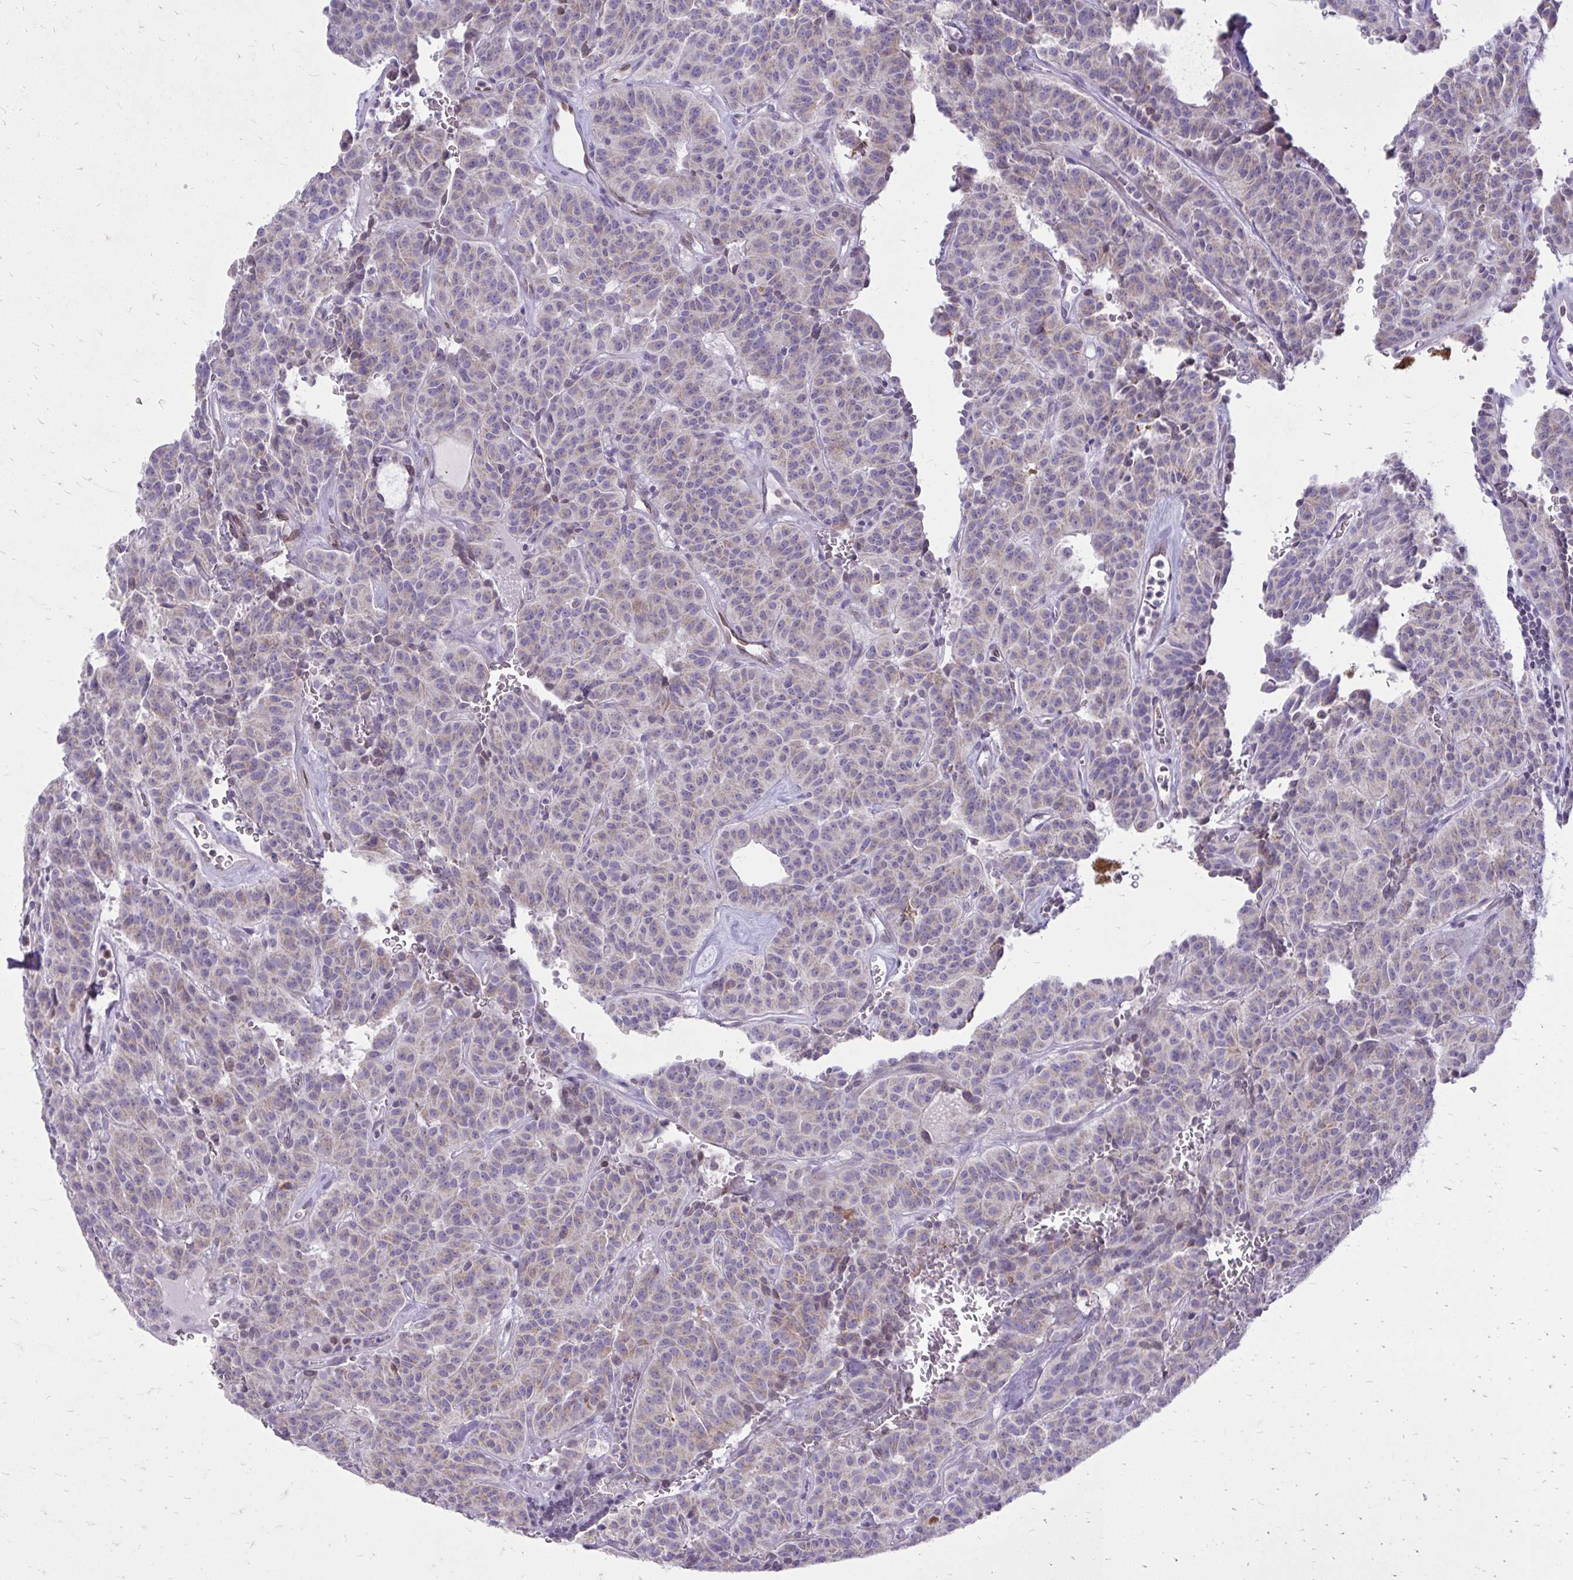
{"staining": {"intensity": "weak", "quantity": "25%-75%", "location": "cytoplasmic/membranous"}, "tissue": "carcinoid", "cell_type": "Tumor cells", "image_type": "cancer", "snomed": [{"axis": "morphology", "description": "Carcinoid, malignant, NOS"}, {"axis": "topography", "description": "Lung"}], "caption": "Immunohistochemical staining of carcinoid reveals weak cytoplasmic/membranous protein expression in approximately 25%-75% of tumor cells.", "gene": "RPS6KA2", "patient": {"sex": "female", "age": 61}}